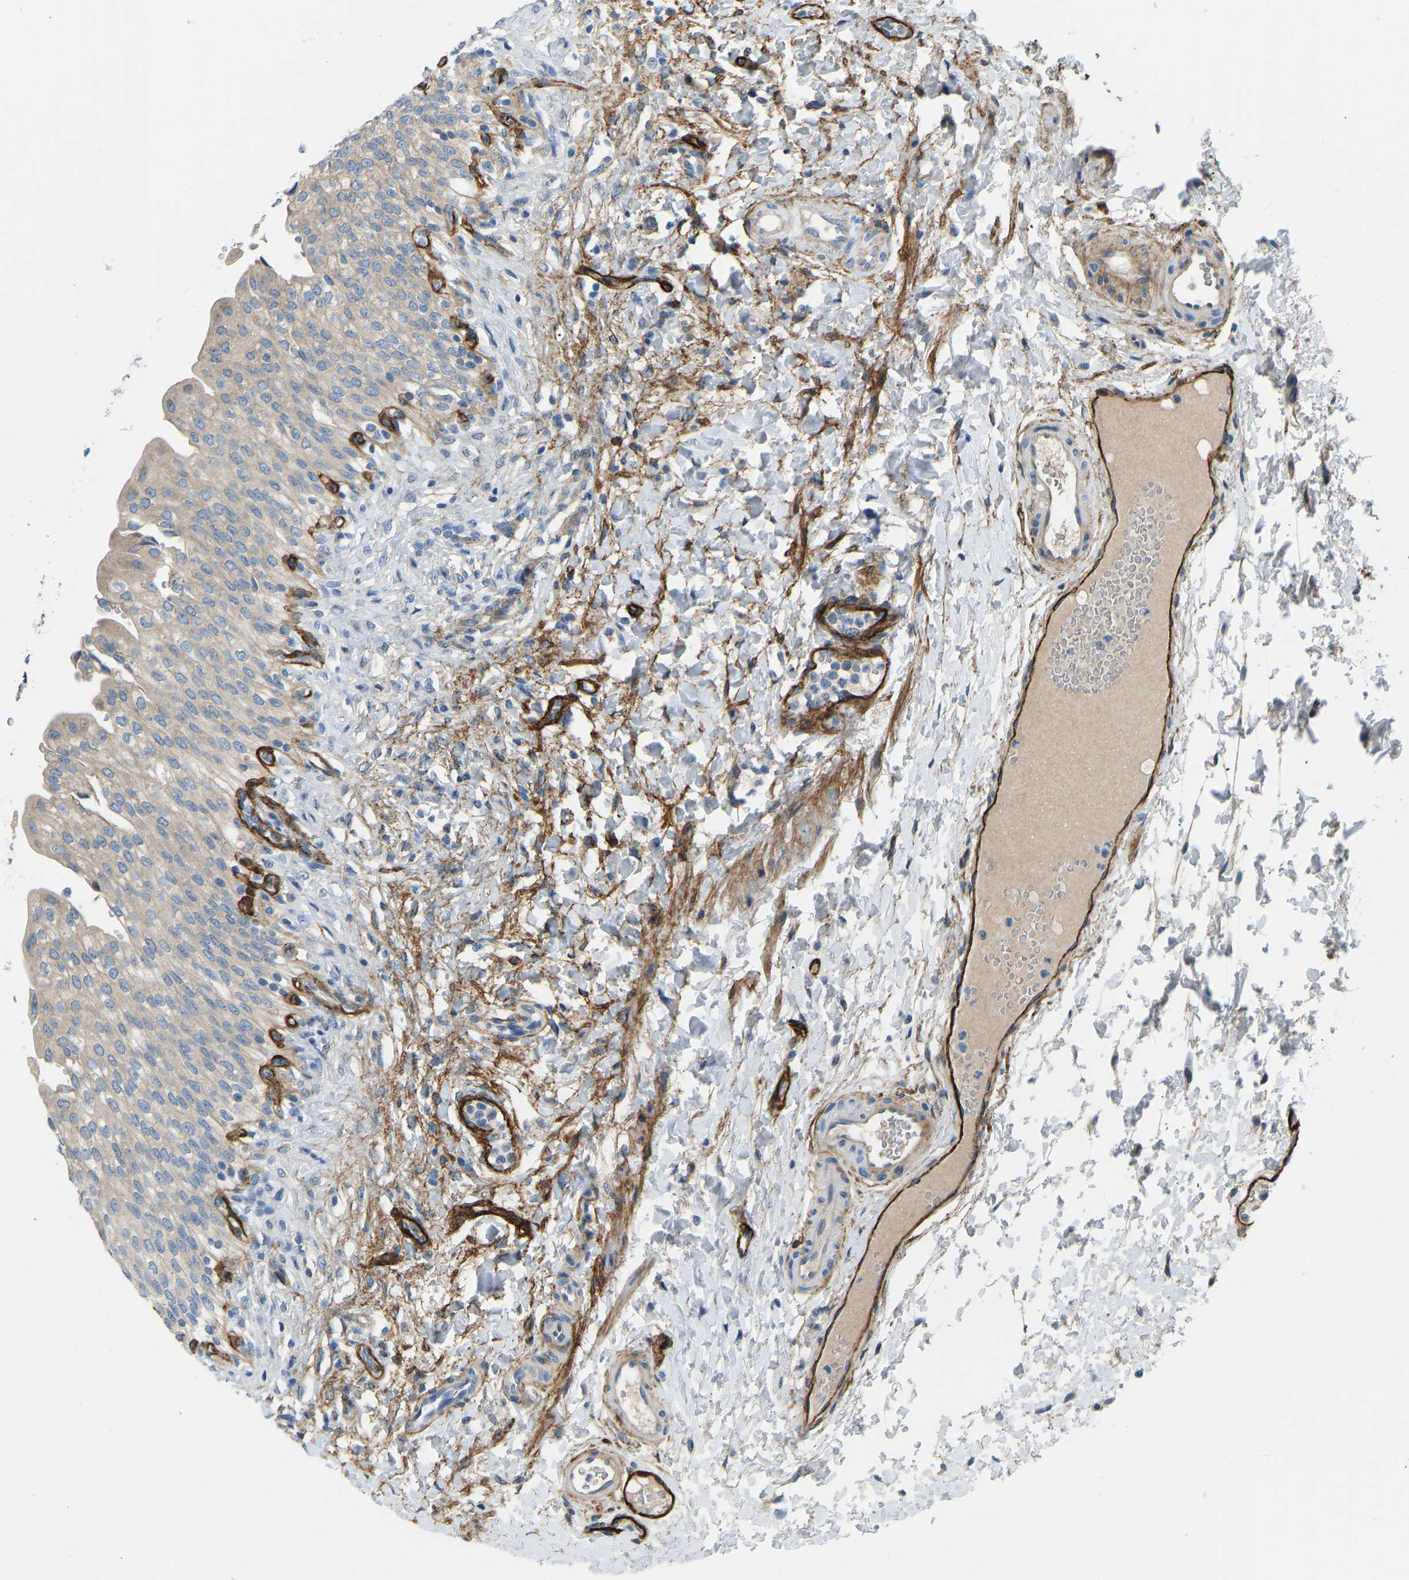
{"staining": {"intensity": "negative", "quantity": "none", "location": "none"}, "tissue": "urinary bladder", "cell_type": "Urothelial cells", "image_type": "normal", "snomed": [{"axis": "morphology", "description": "Urothelial carcinoma, High grade"}, {"axis": "topography", "description": "Urinary bladder"}], "caption": "Urothelial cells are negative for protein expression in unremarkable human urinary bladder. The staining was performed using DAB (3,3'-diaminobenzidine) to visualize the protein expression in brown, while the nuclei were stained in blue with hematoxylin (Magnification: 20x).", "gene": "COL15A1", "patient": {"sex": "male", "age": 46}}